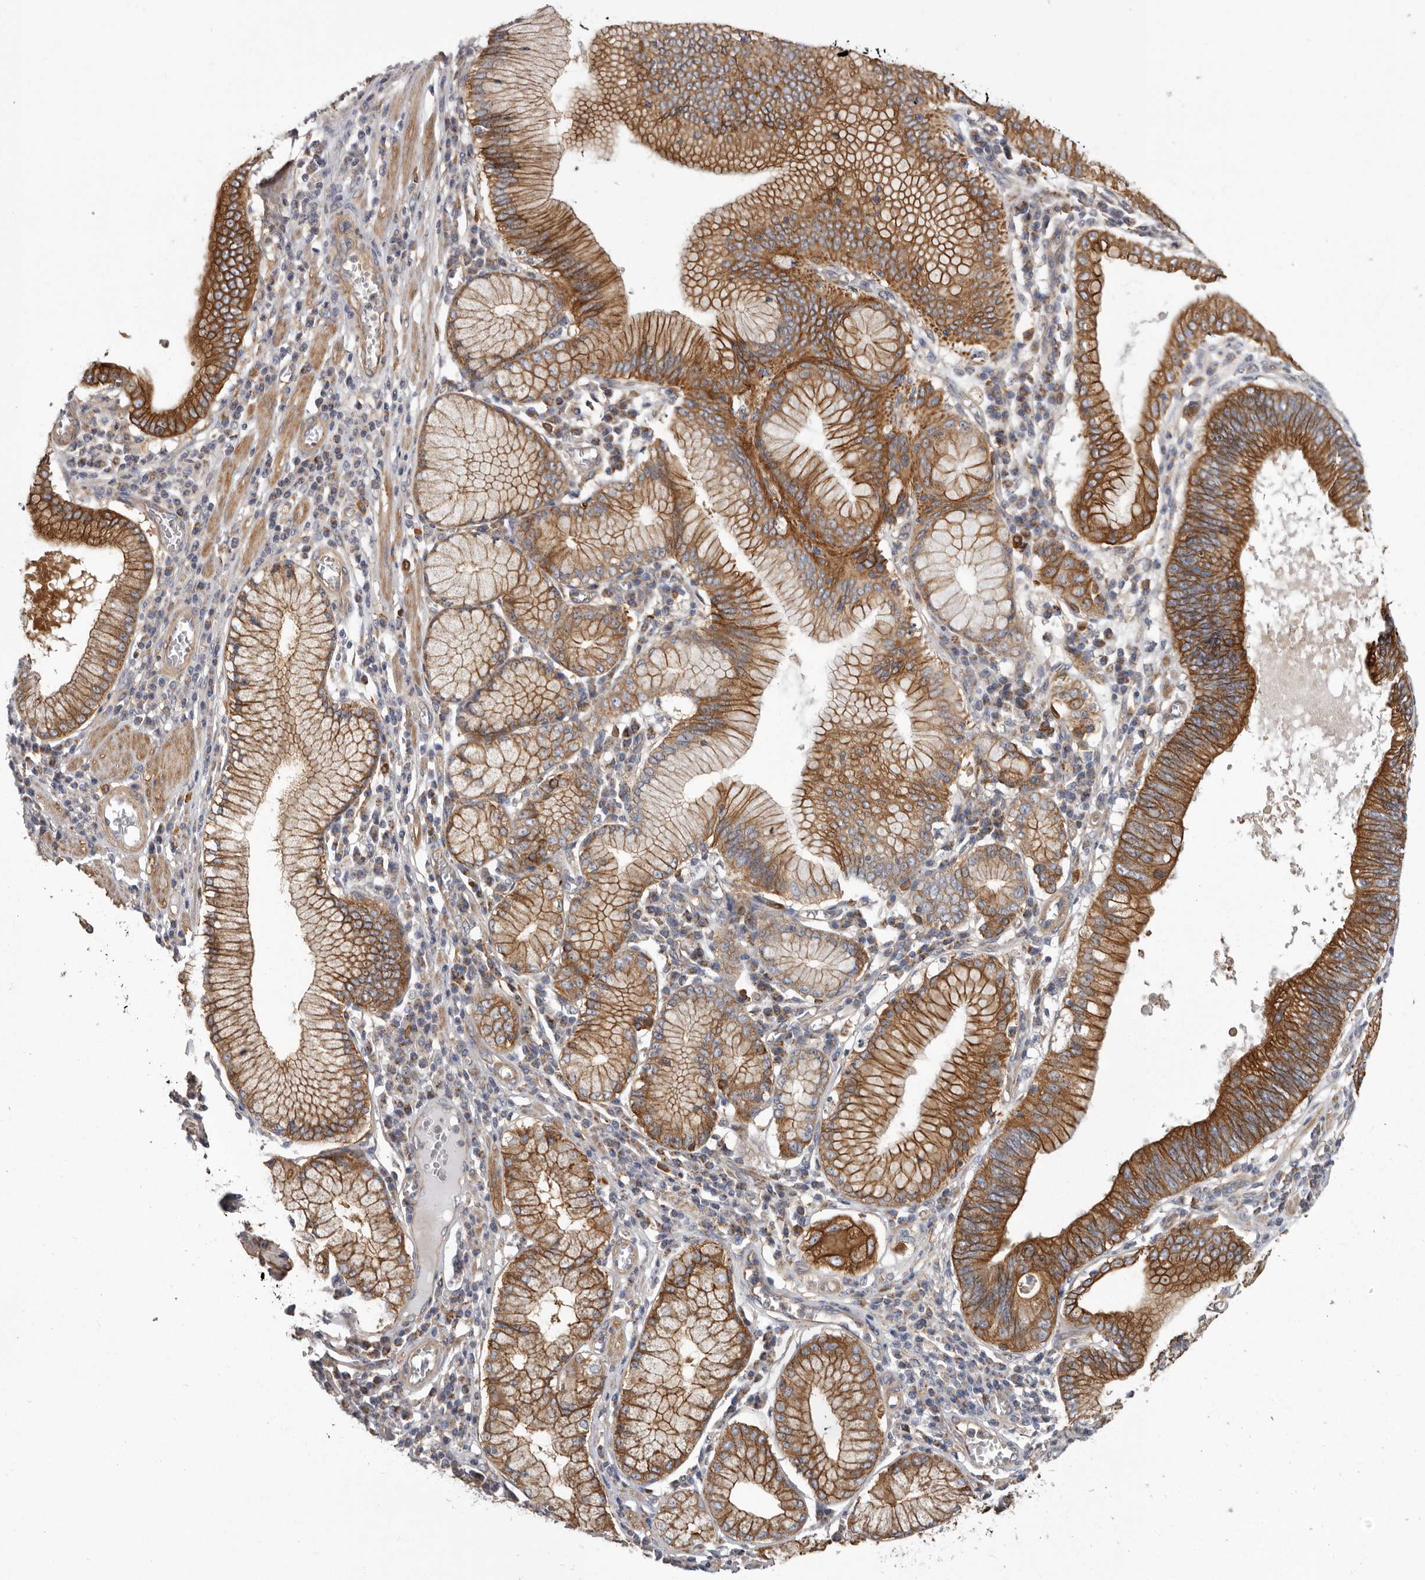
{"staining": {"intensity": "moderate", "quantity": ">75%", "location": "cytoplasmic/membranous"}, "tissue": "stomach cancer", "cell_type": "Tumor cells", "image_type": "cancer", "snomed": [{"axis": "morphology", "description": "Adenocarcinoma, NOS"}, {"axis": "topography", "description": "Stomach"}], "caption": "Stomach adenocarcinoma was stained to show a protein in brown. There is medium levels of moderate cytoplasmic/membranous expression in approximately >75% of tumor cells.", "gene": "ENAH", "patient": {"sex": "male", "age": 59}}